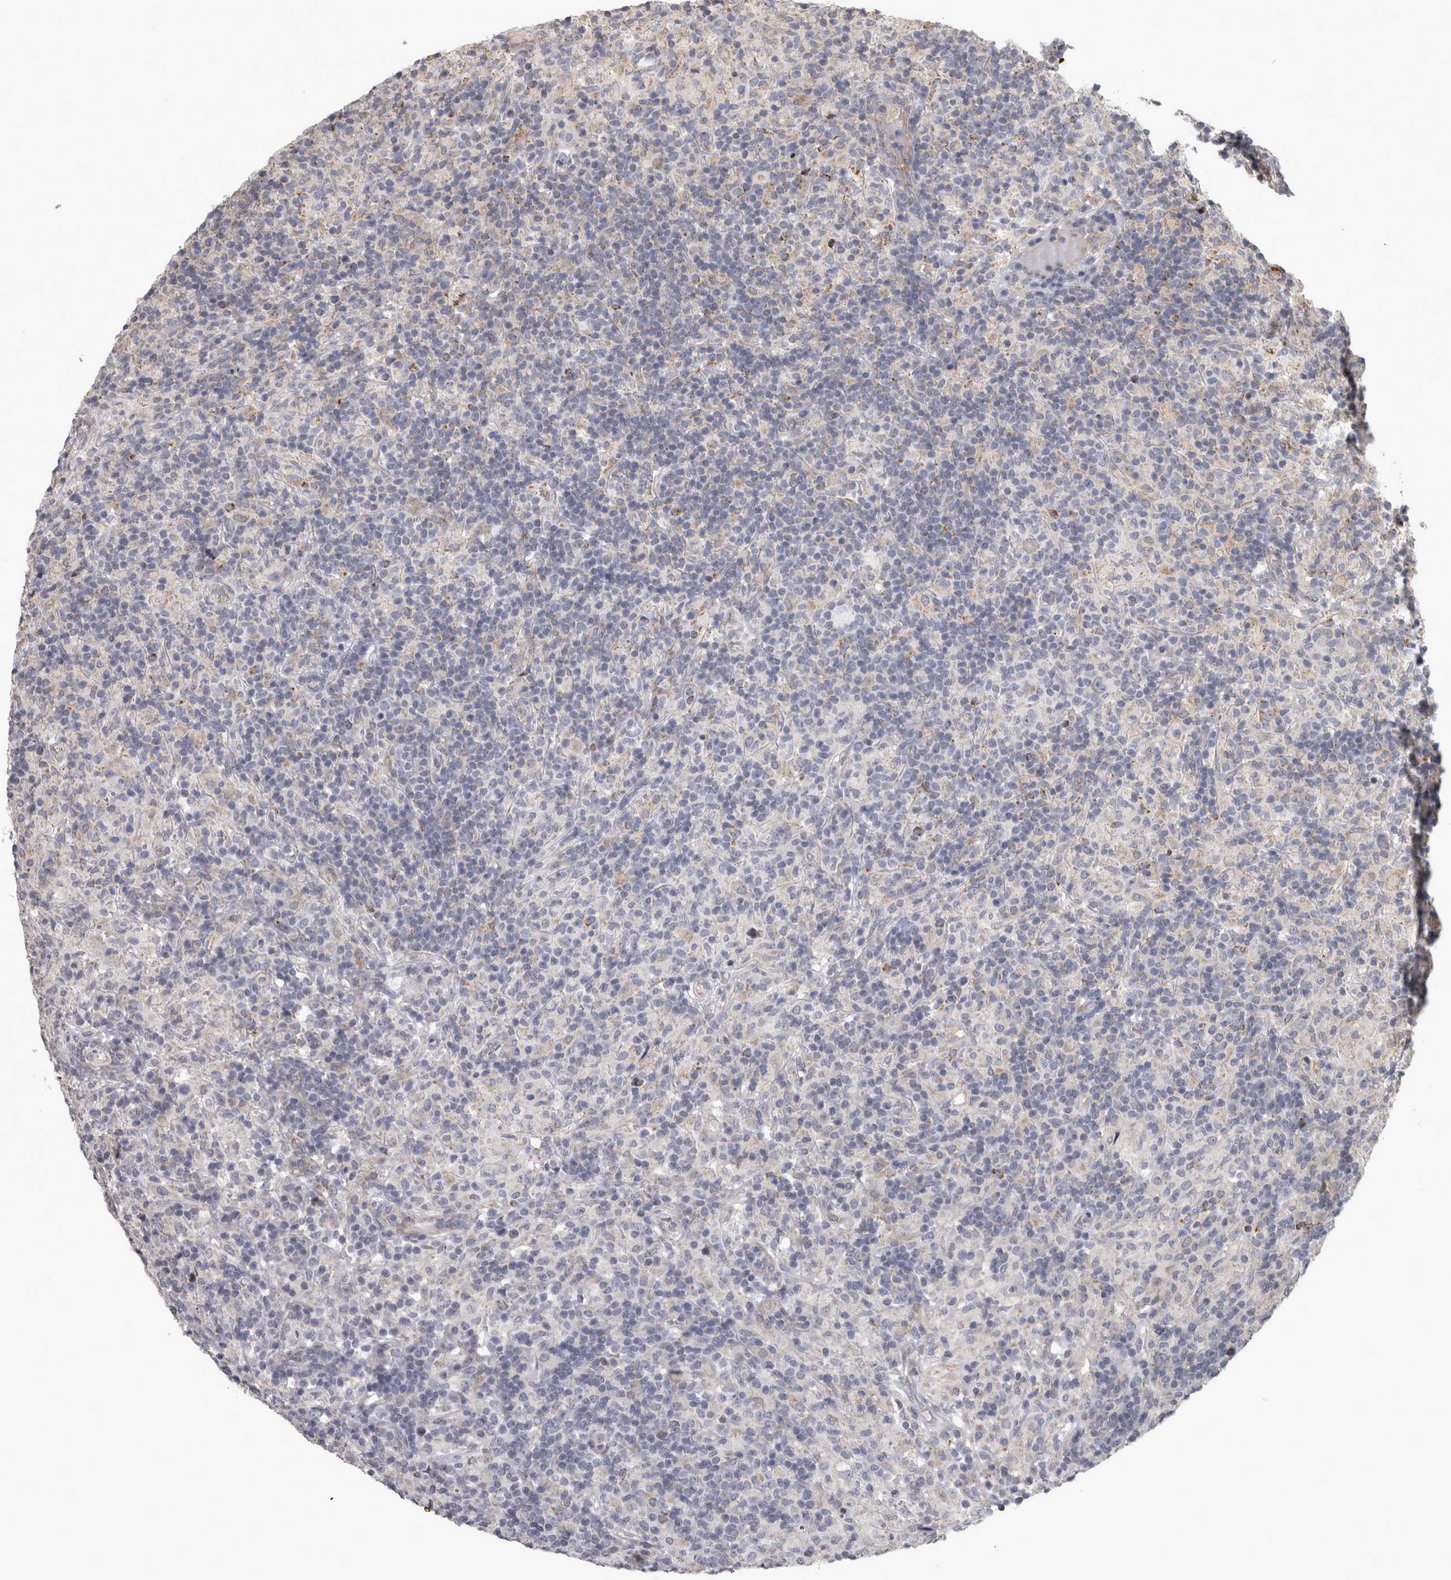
{"staining": {"intensity": "negative", "quantity": "none", "location": "none"}, "tissue": "lymphoma", "cell_type": "Tumor cells", "image_type": "cancer", "snomed": [{"axis": "morphology", "description": "Hodgkin's disease, NOS"}, {"axis": "topography", "description": "Lymph node"}], "caption": "Tumor cells are negative for brown protein staining in Hodgkin's disease. The staining is performed using DAB brown chromogen with nuclei counter-stained in using hematoxylin.", "gene": "DBT", "patient": {"sex": "male", "age": 70}}